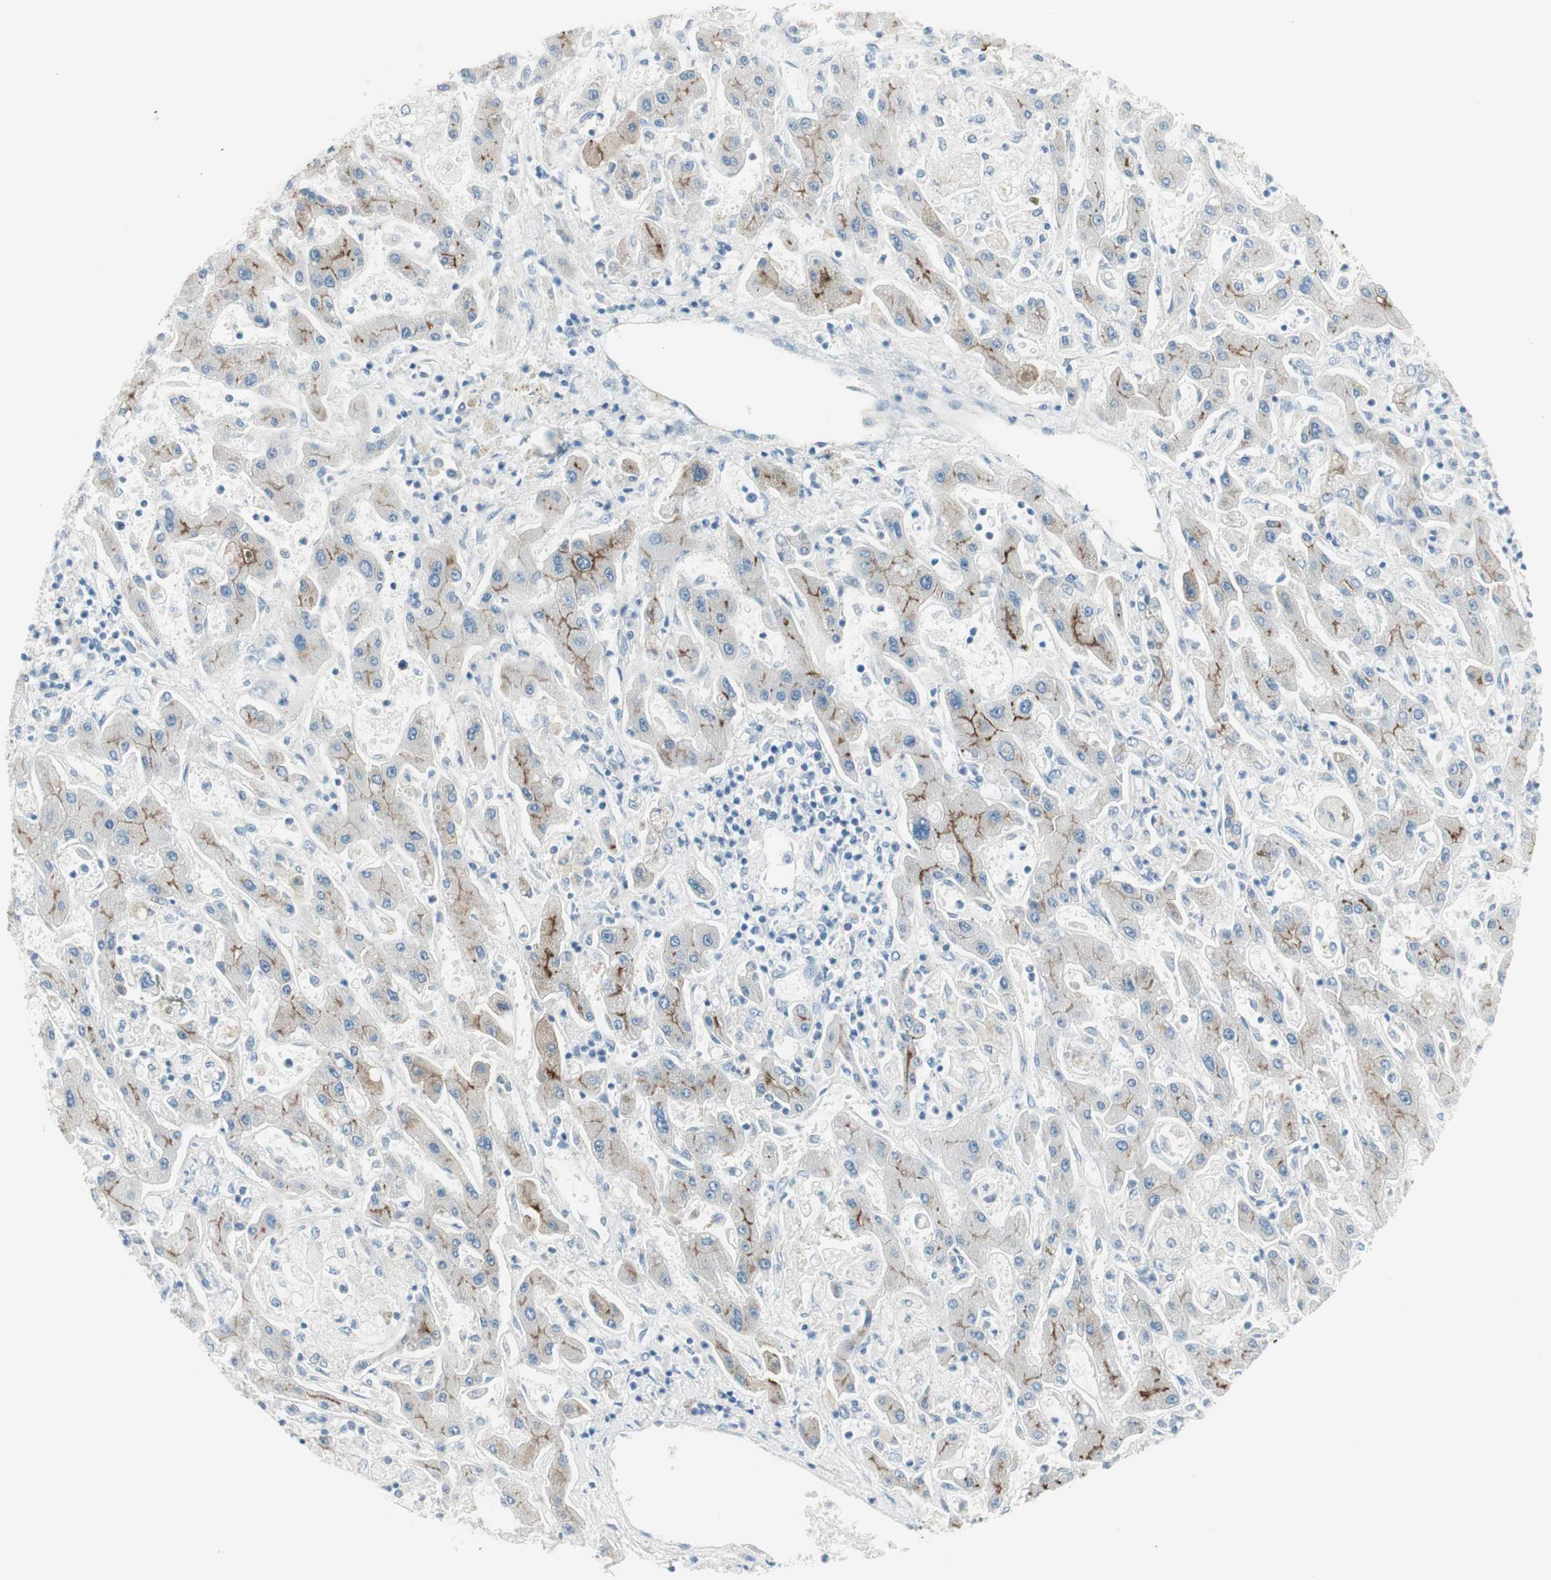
{"staining": {"intensity": "moderate", "quantity": "25%-75%", "location": "cytoplasmic/membranous"}, "tissue": "liver cancer", "cell_type": "Tumor cells", "image_type": "cancer", "snomed": [{"axis": "morphology", "description": "Cholangiocarcinoma"}, {"axis": "topography", "description": "Liver"}], "caption": "About 25%-75% of tumor cells in human liver cholangiocarcinoma reveal moderate cytoplasmic/membranous protein positivity as visualized by brown immunohistochemical staining.", "gene": "CDHR5", "patient": {"sex": "male", "age": 50}}